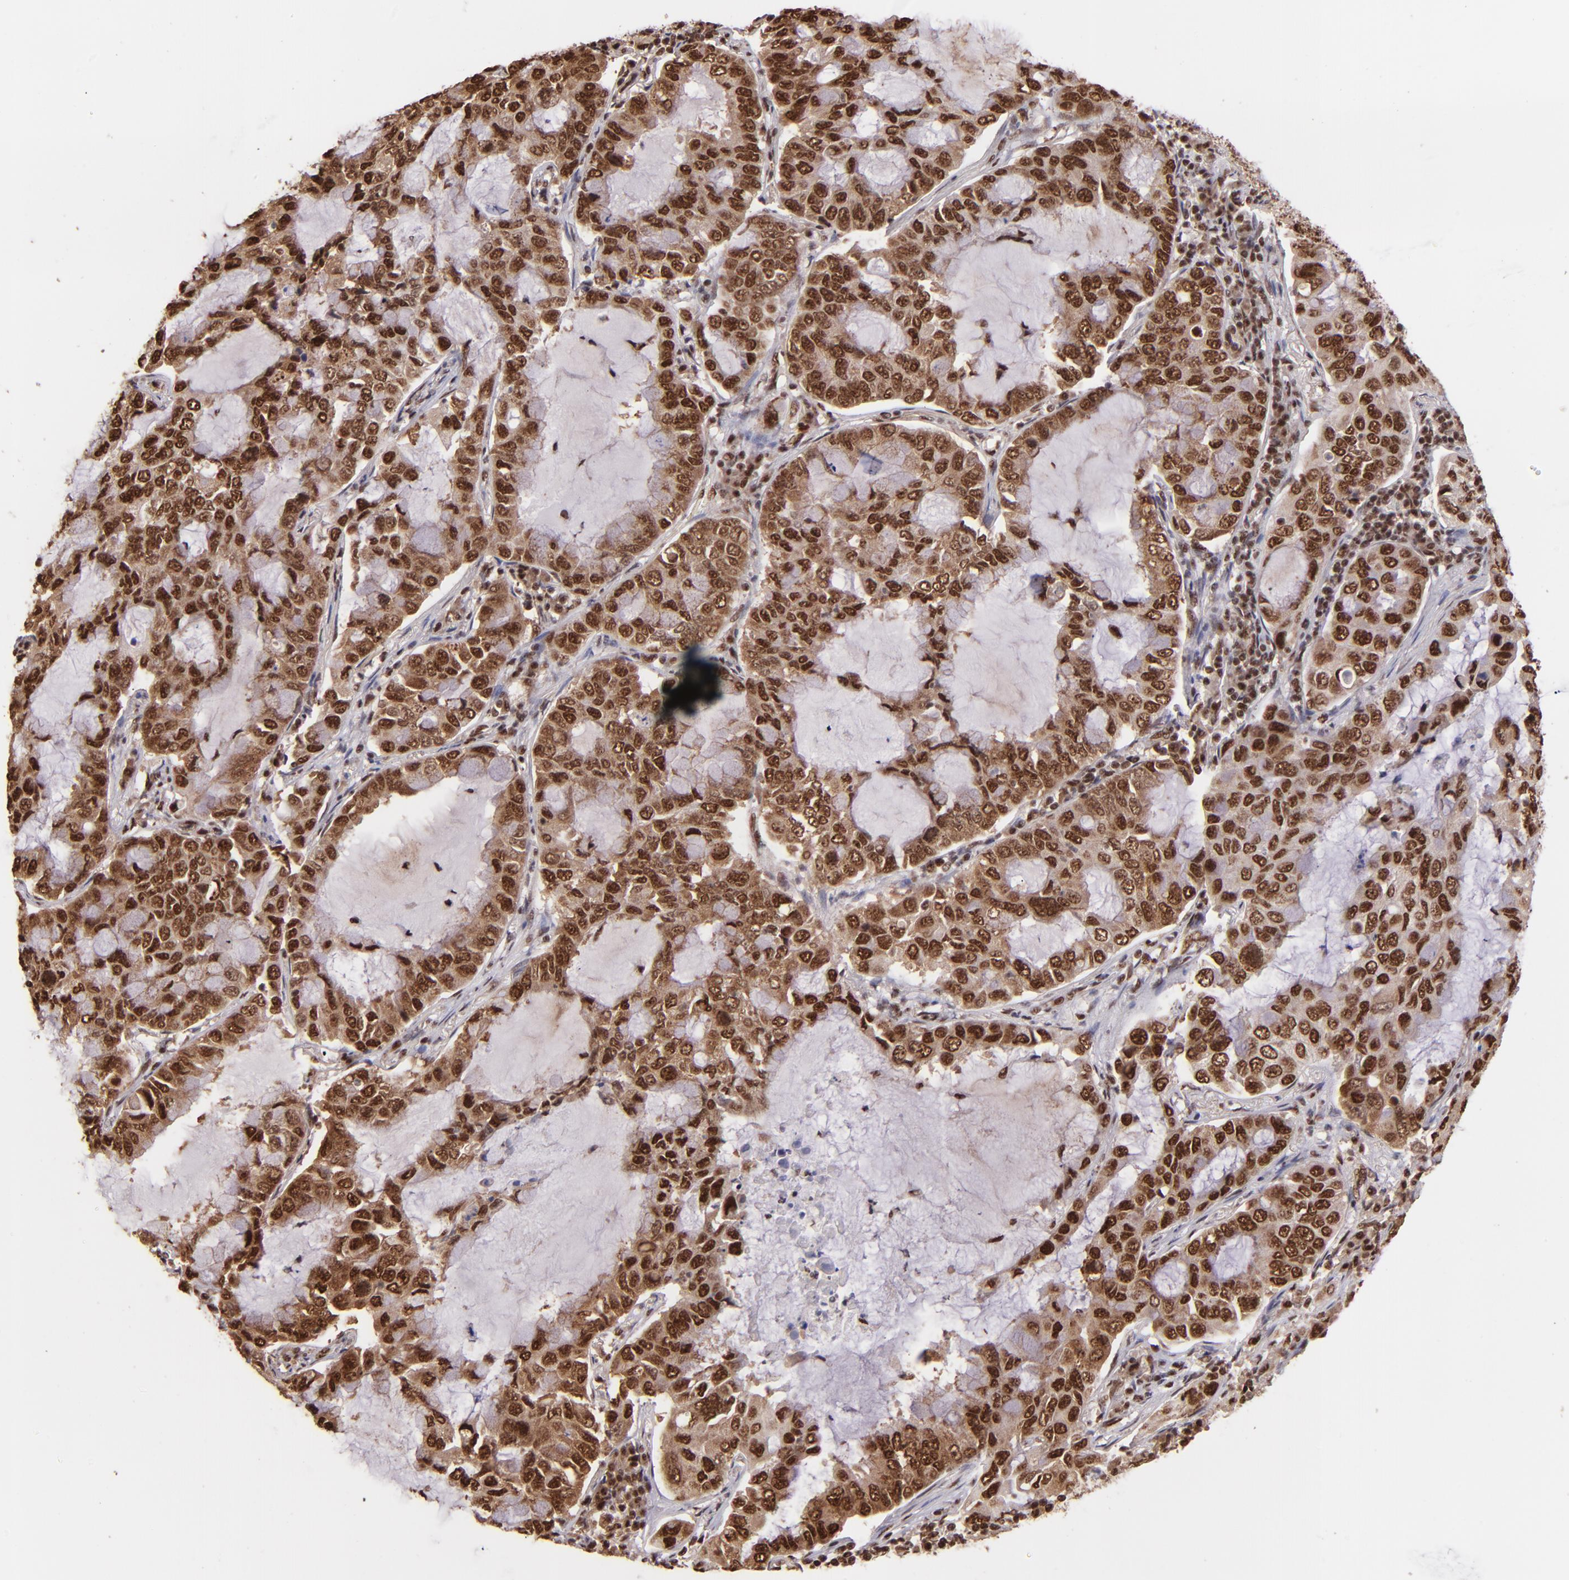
{"staining": {"intensity": "strong", "quantity": ">75%", "location": "cytoplasmic/membranous,nuclear"}, "tissue": "lung cancer", "cell_type": "Tumor cells", "image_type": "cancer", "snomed": [{"axis": "morphology", "description": "Adenocarcinoma, NOS"}, {"axis": "topography", "description": "Lung"}], "caption": "The immunohistochemical stain highlights strong cytoplasmic/membranous and nuclear positivity in tumor cells of lung adenocarcinoma tissue.", "gene": "PQBP1", "patient": {"sex": "male", "age": 64}}